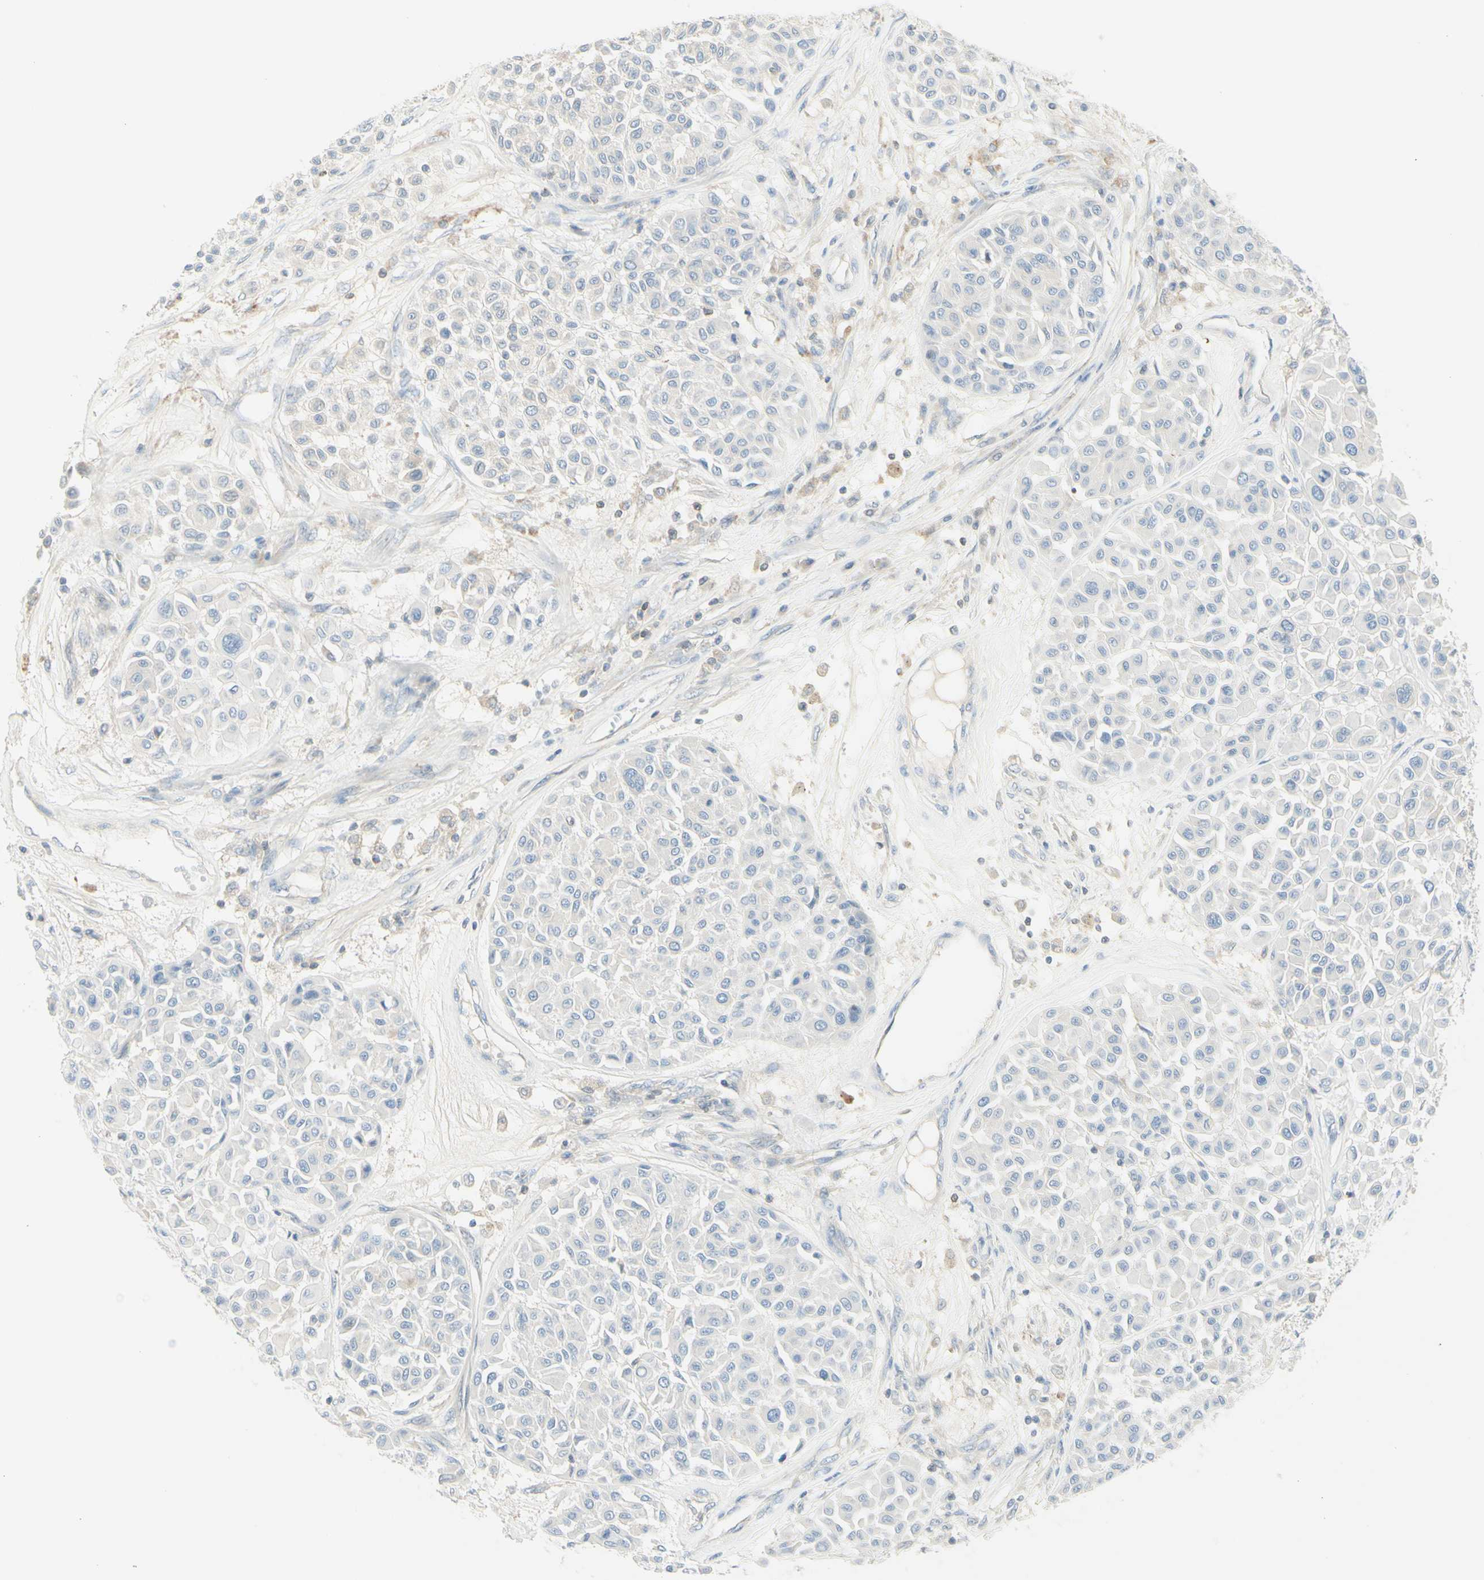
{"staining": {"intensity": "negative", "quantity": "none", "location": "none"}, "tissue": "melanoma", "cell_type": "Tumor cells", "image_type": "cancer", "snomed": [{"axis": "morphology", "description": "Malignant melanoma, Metastatic site"}, {"axis": "topography", "description": "Soft tissue"}], "caption": "Immunohistochemical staining of malignant melanoma (metastatic site) reveals no significant positivity in tumor cells.", "gene": "MTM1", "patient": {"sex": "male", "age": 41}}